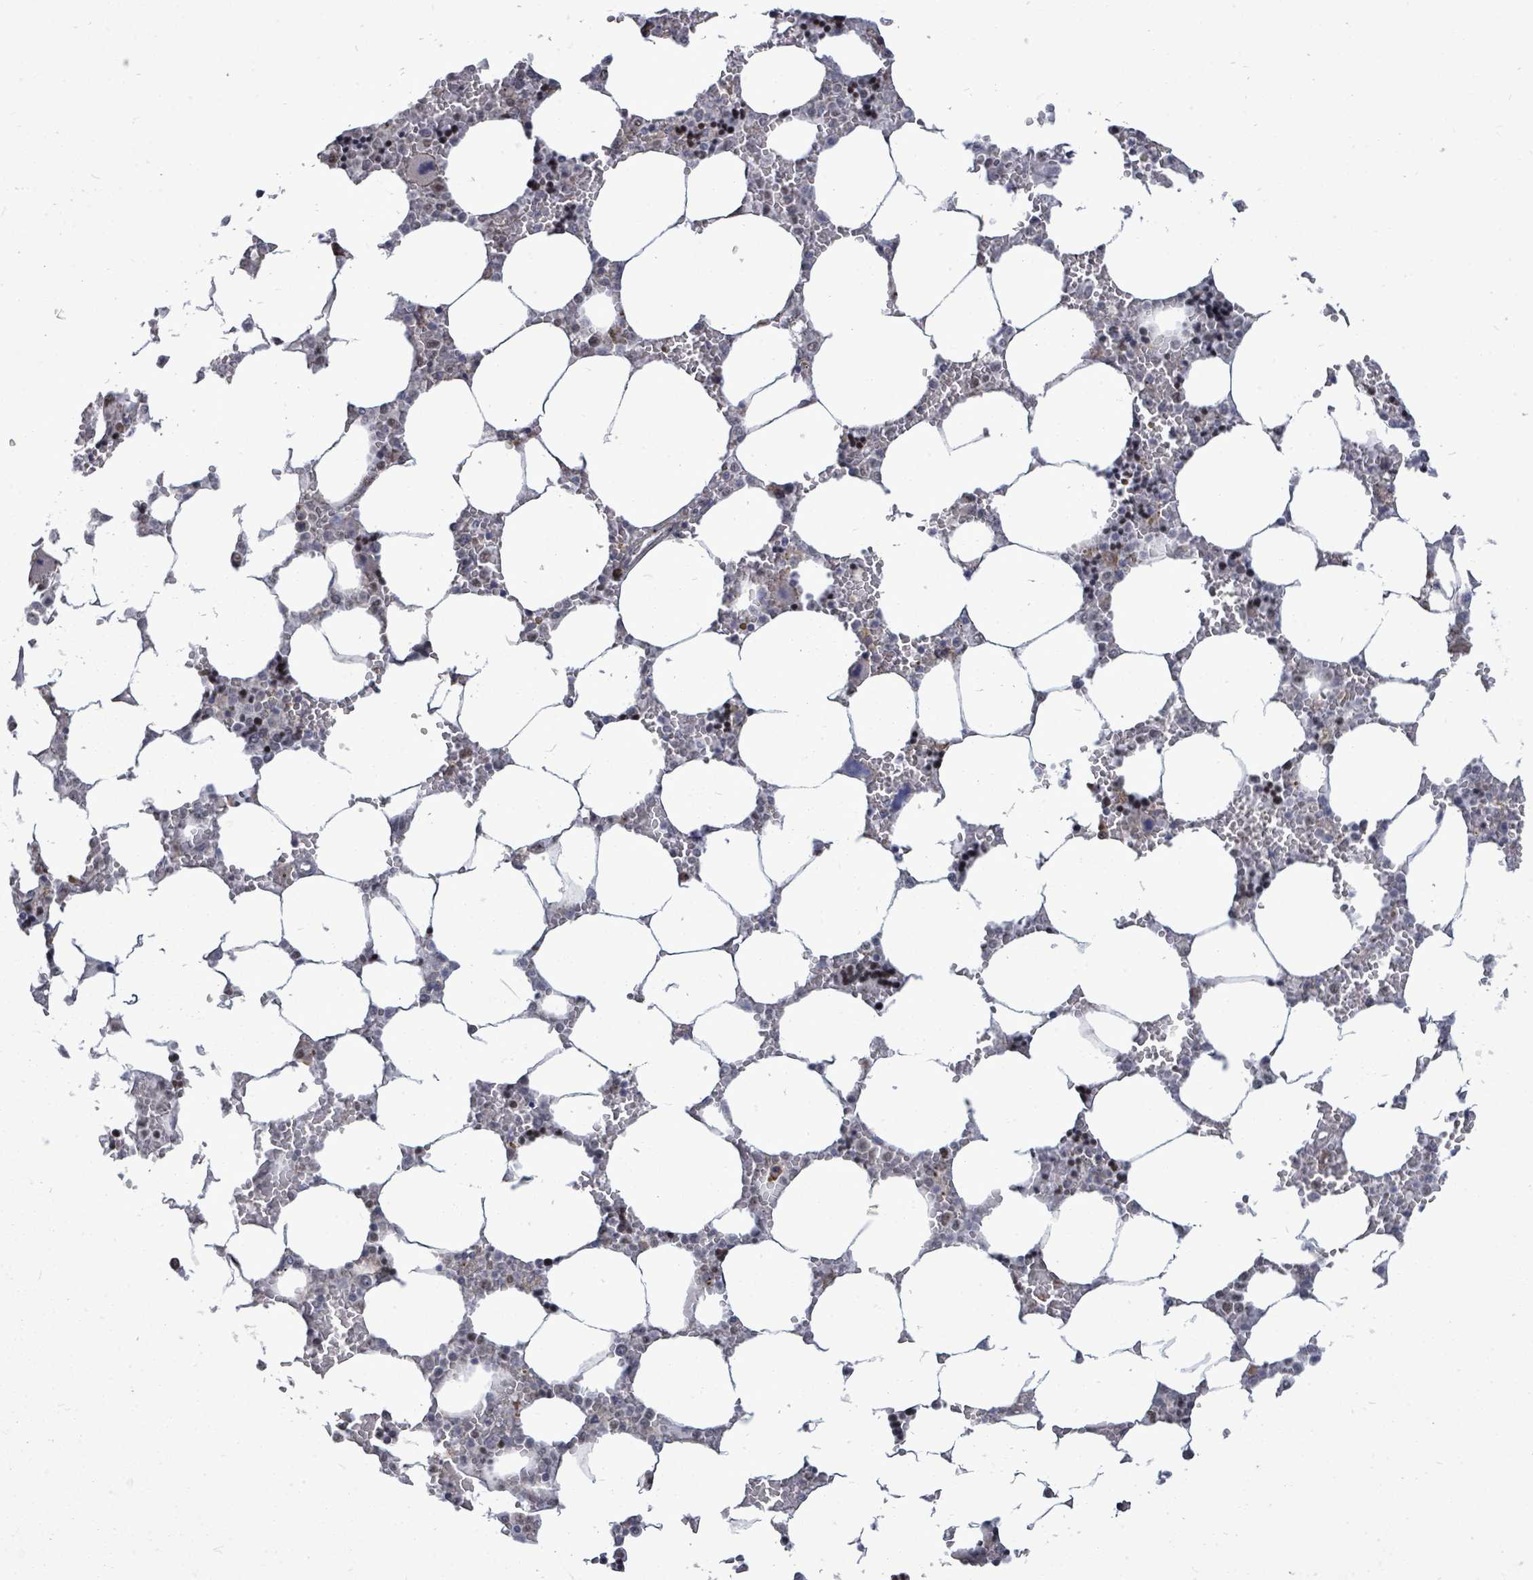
{"staining": {"intensity": "strong", "quantity": "25%-75%", "location": "nuclear"}, "tissue": "bone marrow", "cell_type": "Hematopoietic cells", "image_type": "normal", "snomed": [{"axis": "morphology", "description": "Normal tissue, NOS"}, {"axis": "topography", "description": "Bone marrow"}], "caption": "Hematopoietic cells reveal high levels of strong nuclear expression in approximately 25%-75% of cells in unremarkable bone marrow. Immunohistochemistry stains the protein of interest in brown and the nuclei are stained blue.", "gene": "PAPSS1", "patient": {"sex": "male", "age": 64}}